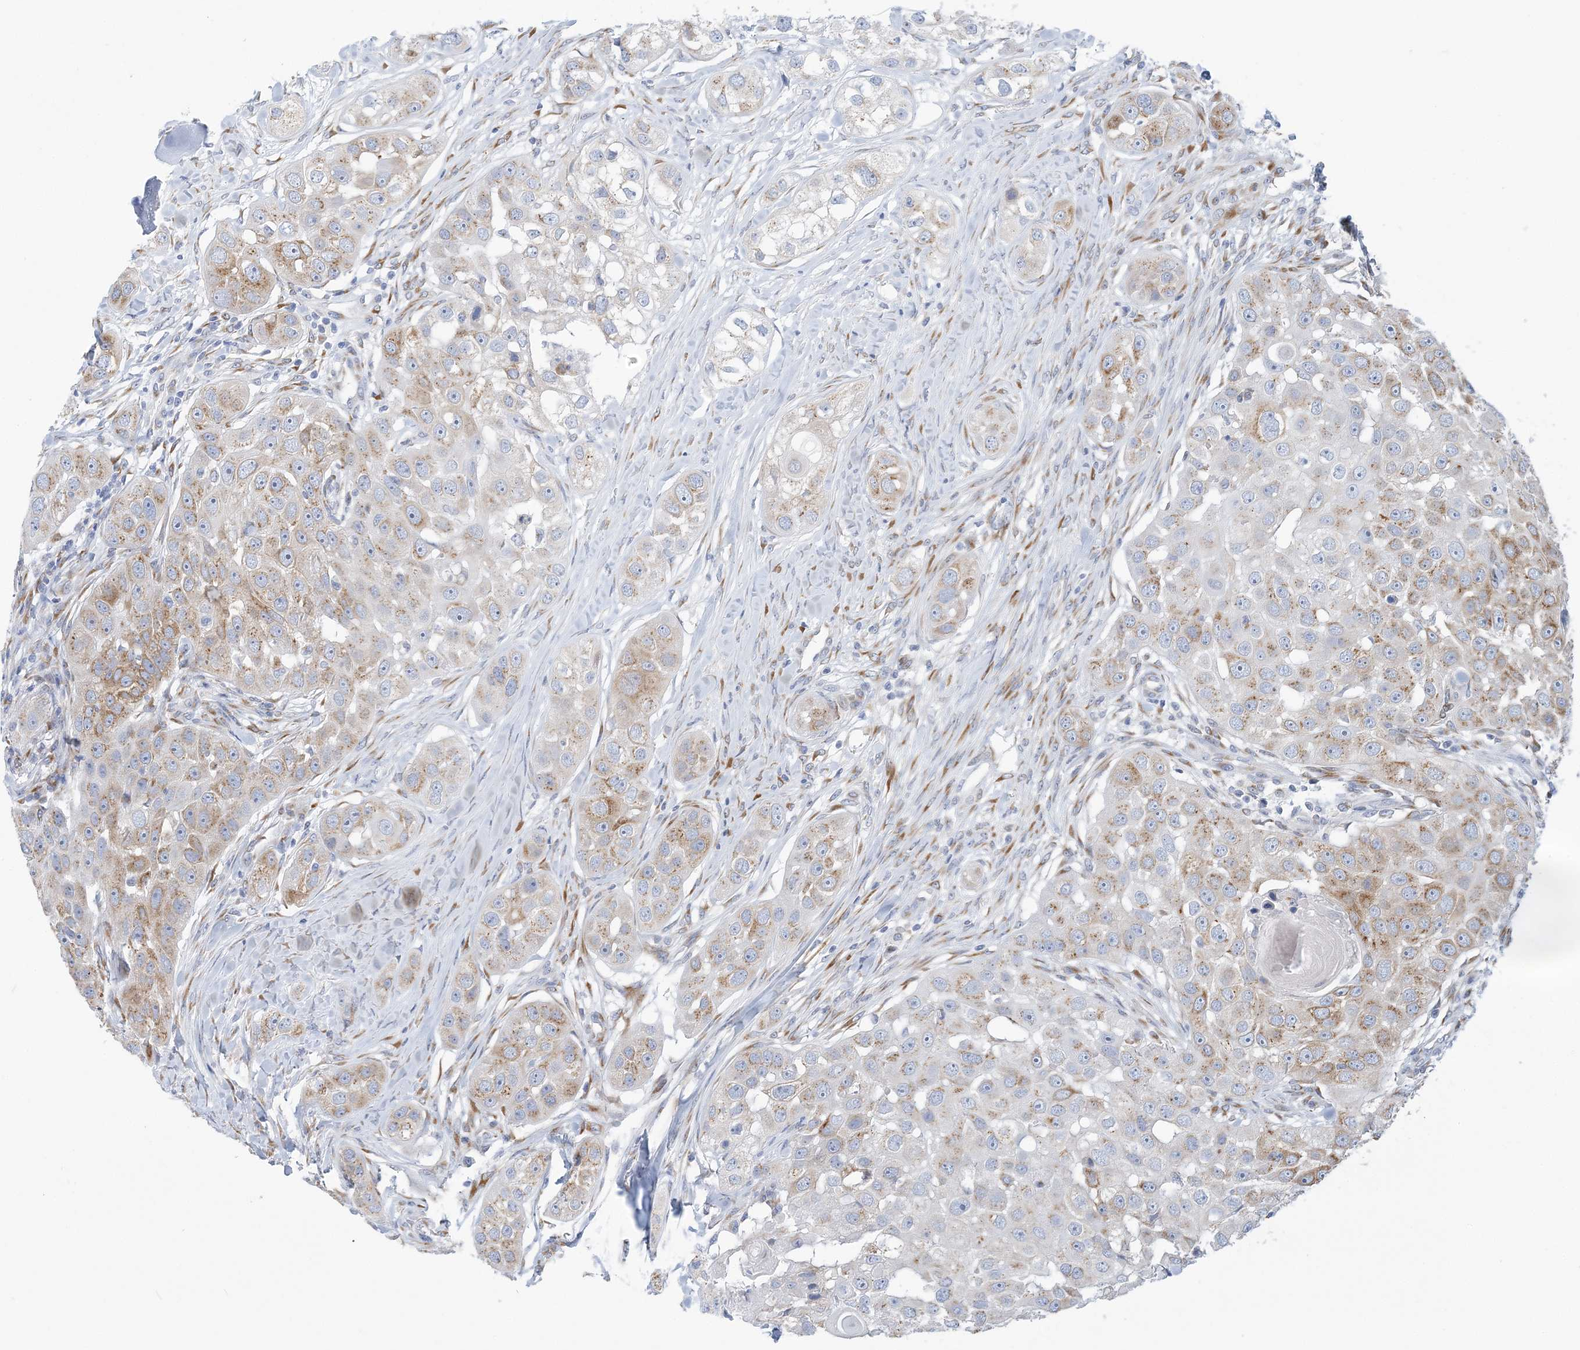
{"staining": {"intensity": "moderate", "quantity": "25%-75%", "location": "cytoplasmic/membranous"}, "tissue": "head and neck cancer", "cell_type": "Tumor cells", "image_type": "cancer", "snomed": [{"axis": "morphology", "description": "Normal tissue, NOS"}, {"axis": "morphology", "description": "Squamous cell carcinoma, NOS"}, {"axis": "topography", "description": "Skeletal muscle"}, {"axis": "topography", "description": "Head-Neck"}], "caption": "Immunohistochemical staining of head and neck cancer reveals medium levels of moderate cytoplasmic/membranous protein expression in approximately 25%-75% of tumor cells.", "gene": "PLEKHG4B", "patient": {"sex": "male", "age": 51}}